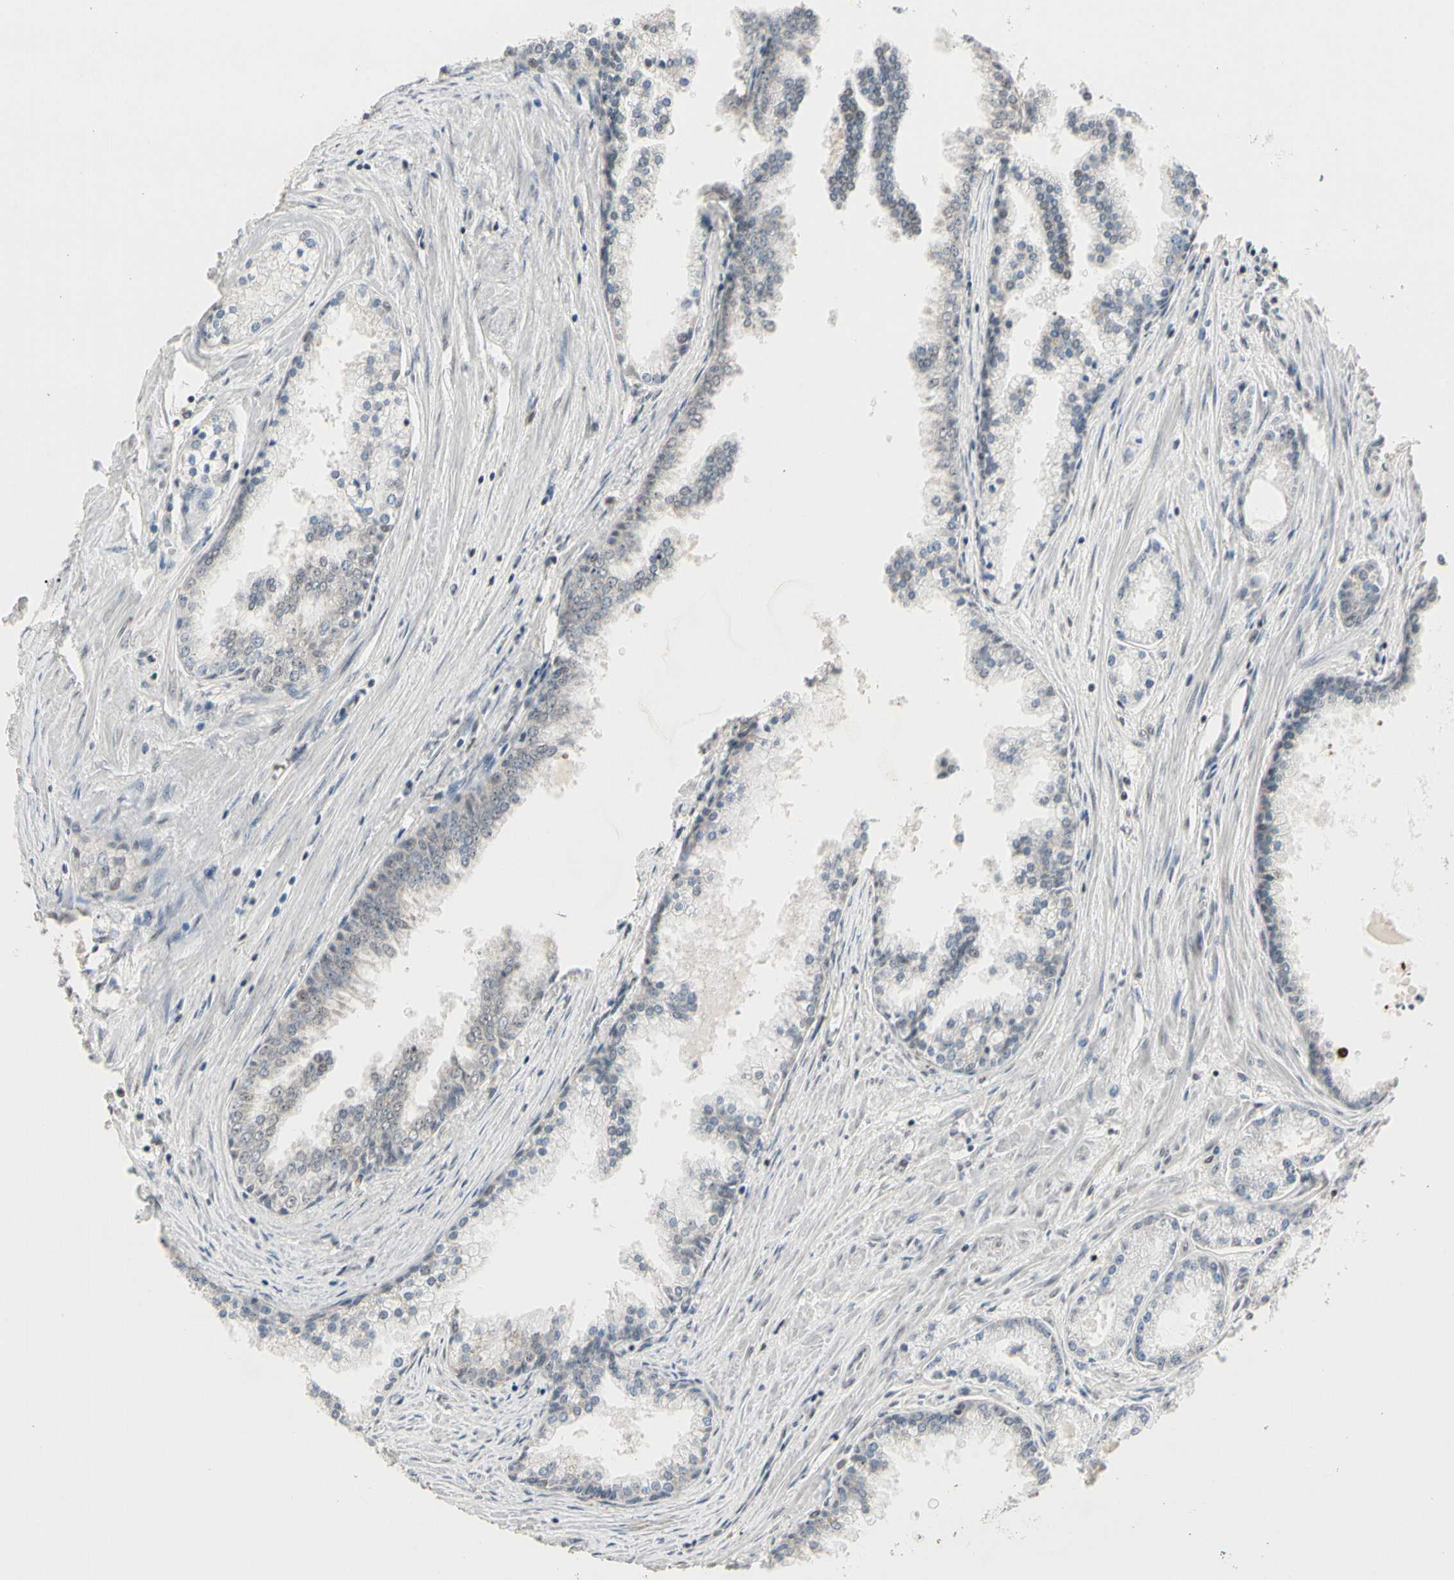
{"staining": {"intensity": "negative", "quantity": "none", "location": "none"}, "tissue": "prostate cancer", "cell_type": "Tumor cells", "image_type": "cancer", "snomed": [{"axis": "morphology", "description": "Adenocarcinoma, High grade"}, {"axis": "topography", "description": "Prostate"}], "caption": "IHC histopathology image of neoplastic tissue: human high-grade adenocarcinoma (prostate) stained with DAB (3,3'-diaminobenzidine) reveals no significant protein expression in tumor cells.", "gene": "GREM1", "patient": {"sex": "male", "age": 61}}